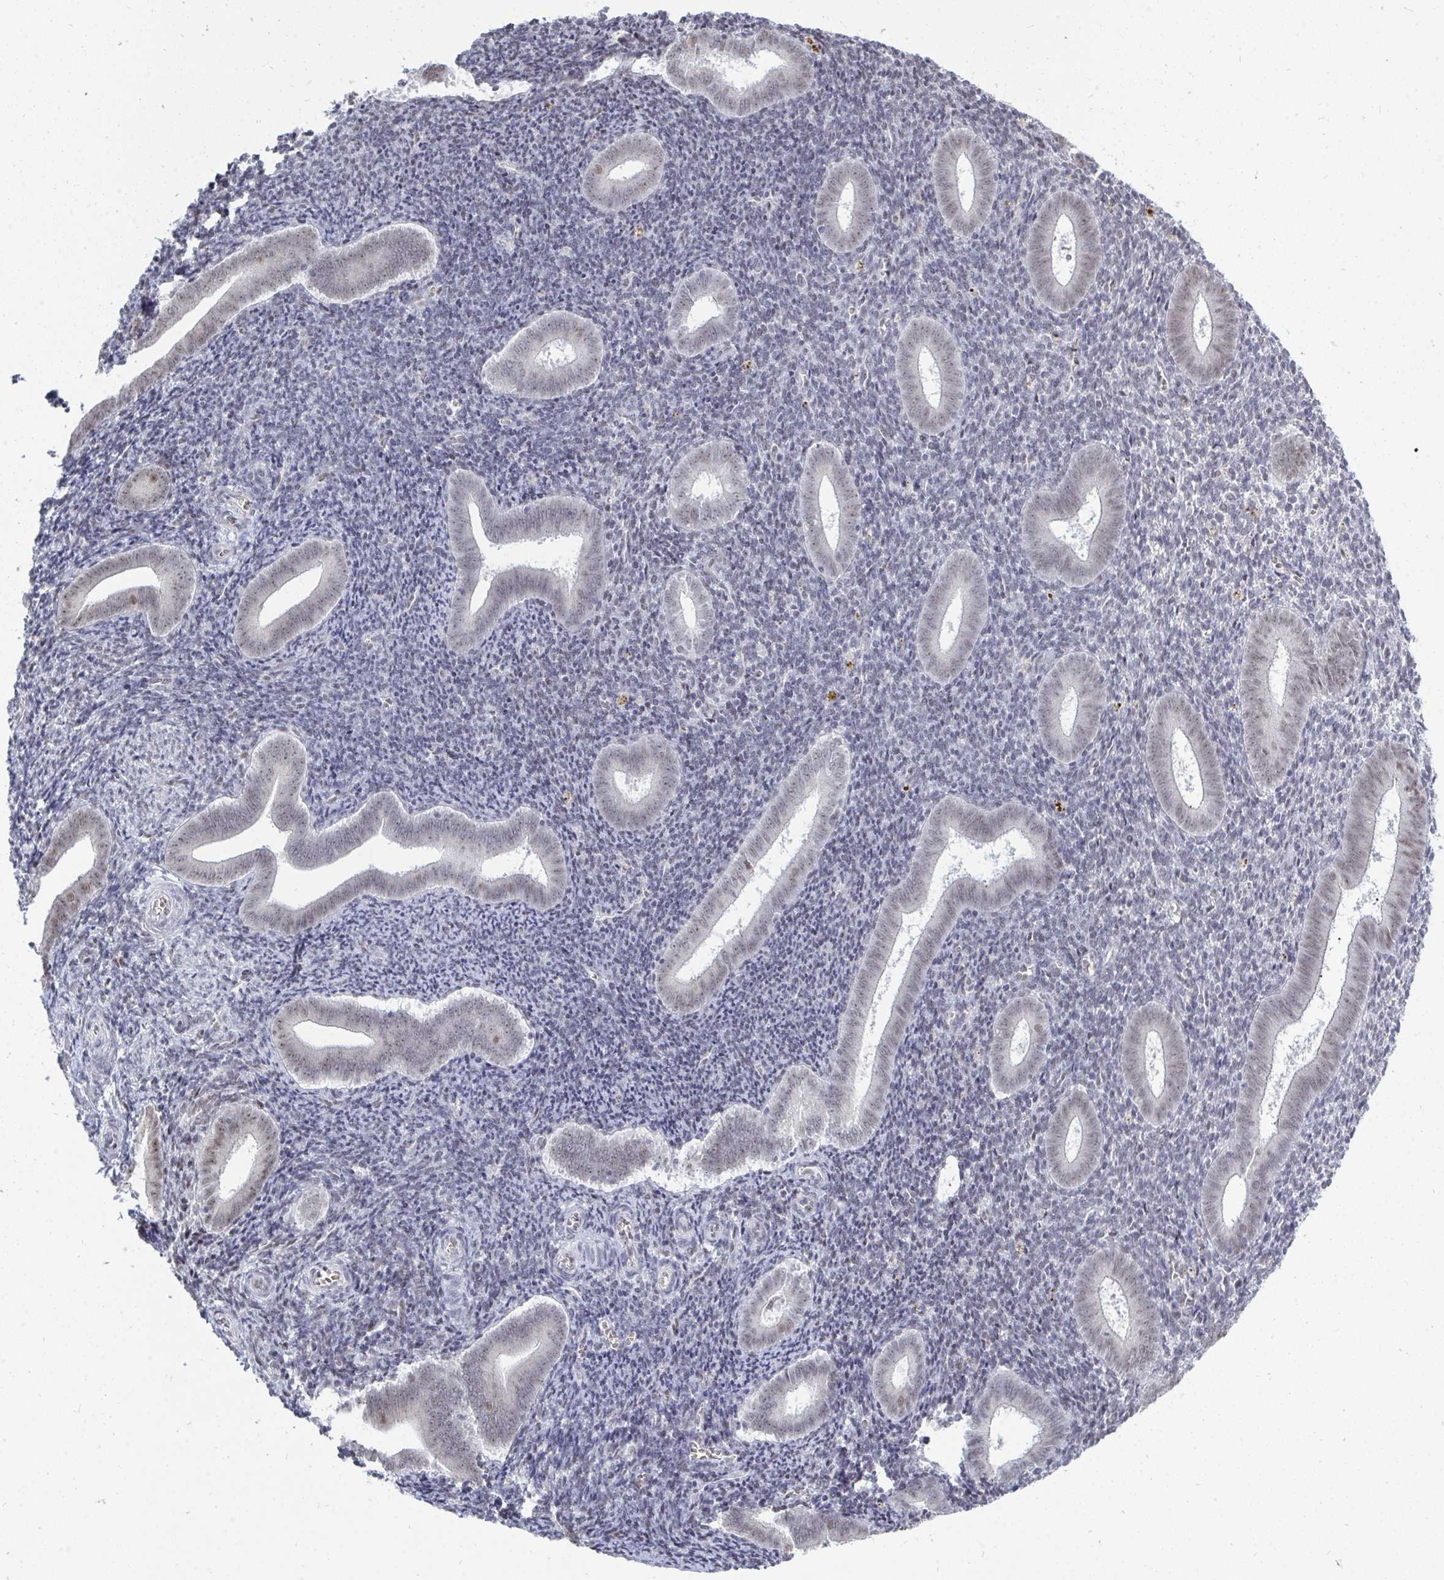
{"staining": {"intensity": "moderate", "quantity": "<25%", "location": "nuclear"}, "tissue": "endometrium", "cell_type": "Cells in endometrial stroma", "image_type": "normal", "snomed": [{"axis": "morphology", "description": "Normal tissue, NOS"}, {"axis": "topography", "description": "Endometrium"}], "caption": "An immunohistochemistry (IHC) histopathology image of benign tissue is shown. Protein staining in brown shows moderate nuclear positivity in endometrium within cells in endometrial stroma.", "gene": "TRIP12", "patient": {"sex": "female", "age": 25}}